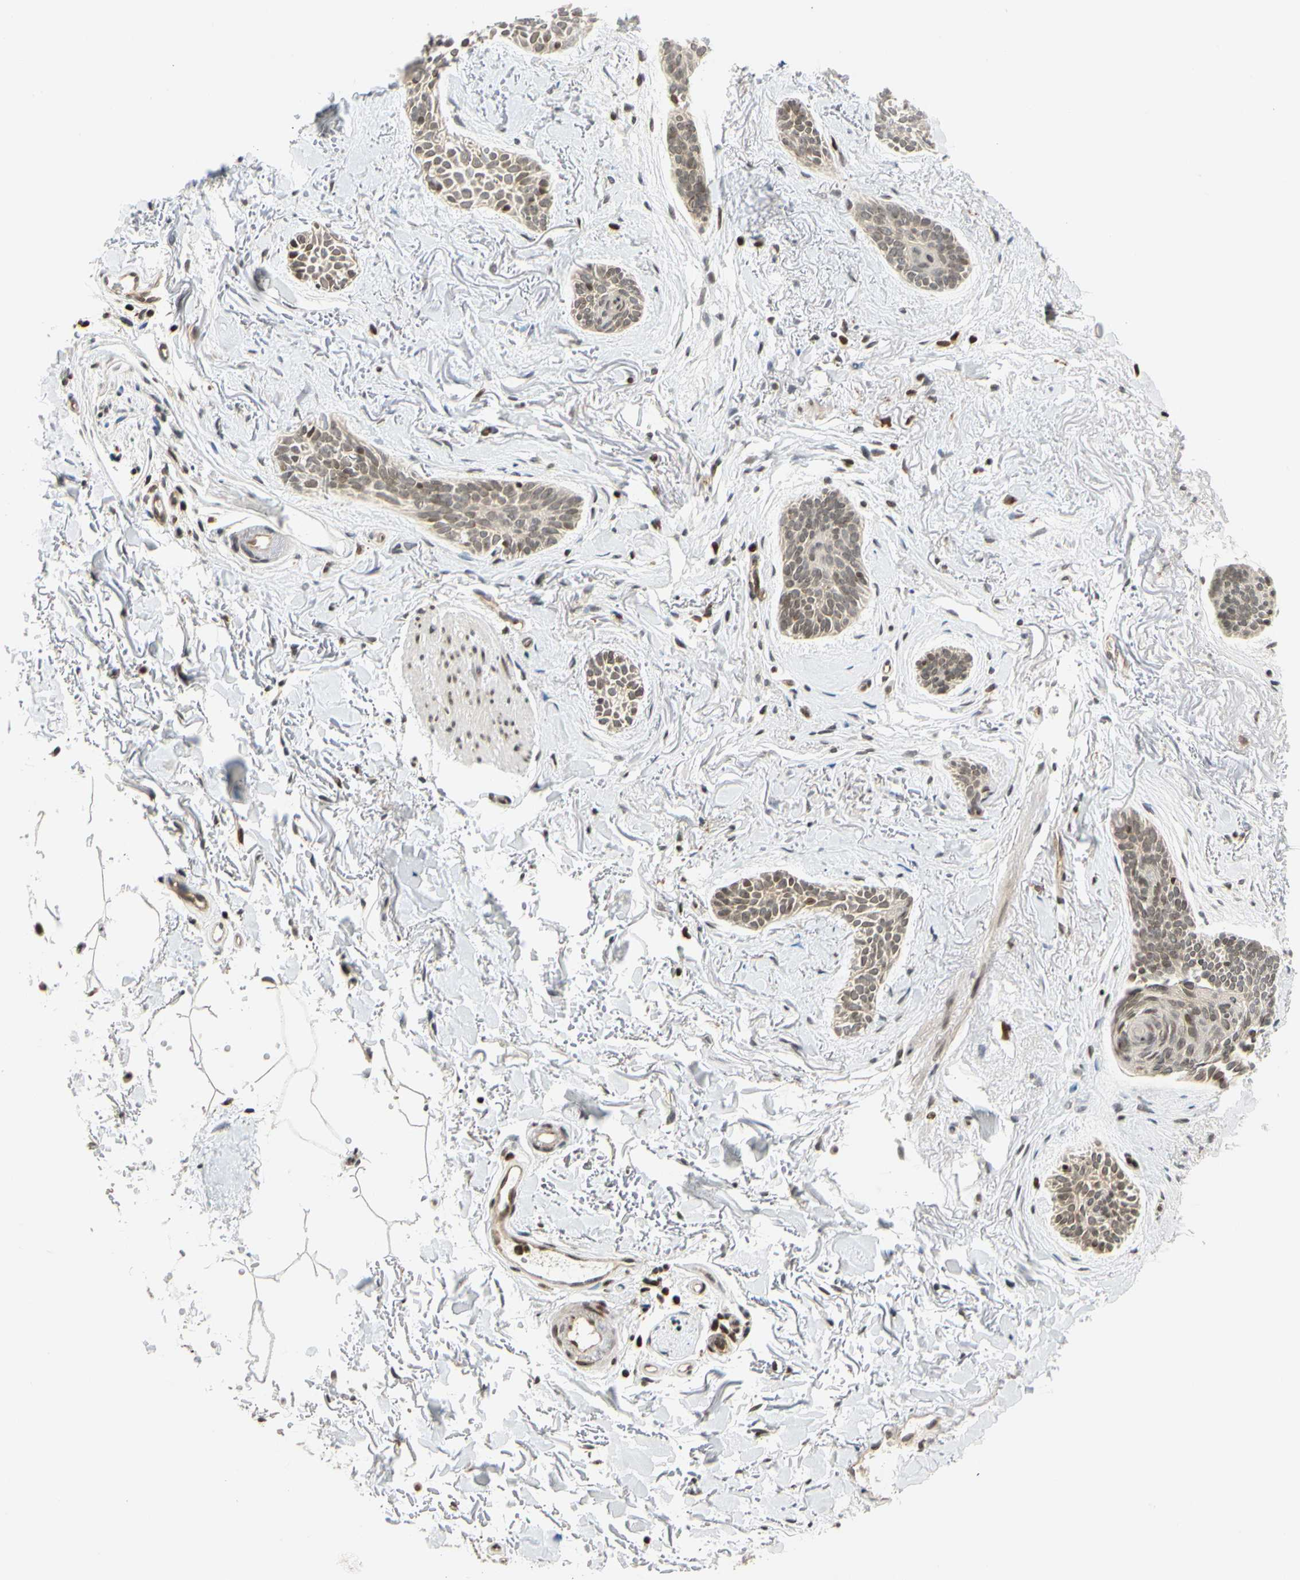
{"staining": {"intensity": "weak", "quantity": "25%-75%", "location": "cytoplasmic/membranous,nuclear"}, "tissue": "skin cancer", "cell_type": "Tumor cells", "image_type": "cancer", "snomed": [{"axis": "morphology", "description": "Basal cell carcinoma"}, {"axis": "topography", "description": "Skin"}], "caption": "This image exhibits IHC staining of skin basal cell carcinoma, with low weak cytoplasmic/membranous and nuclear positivity in approximately 25%-75% of tumor cells.", "gene": "CDK7", "patient": {"sex": "female", "age": 84}}